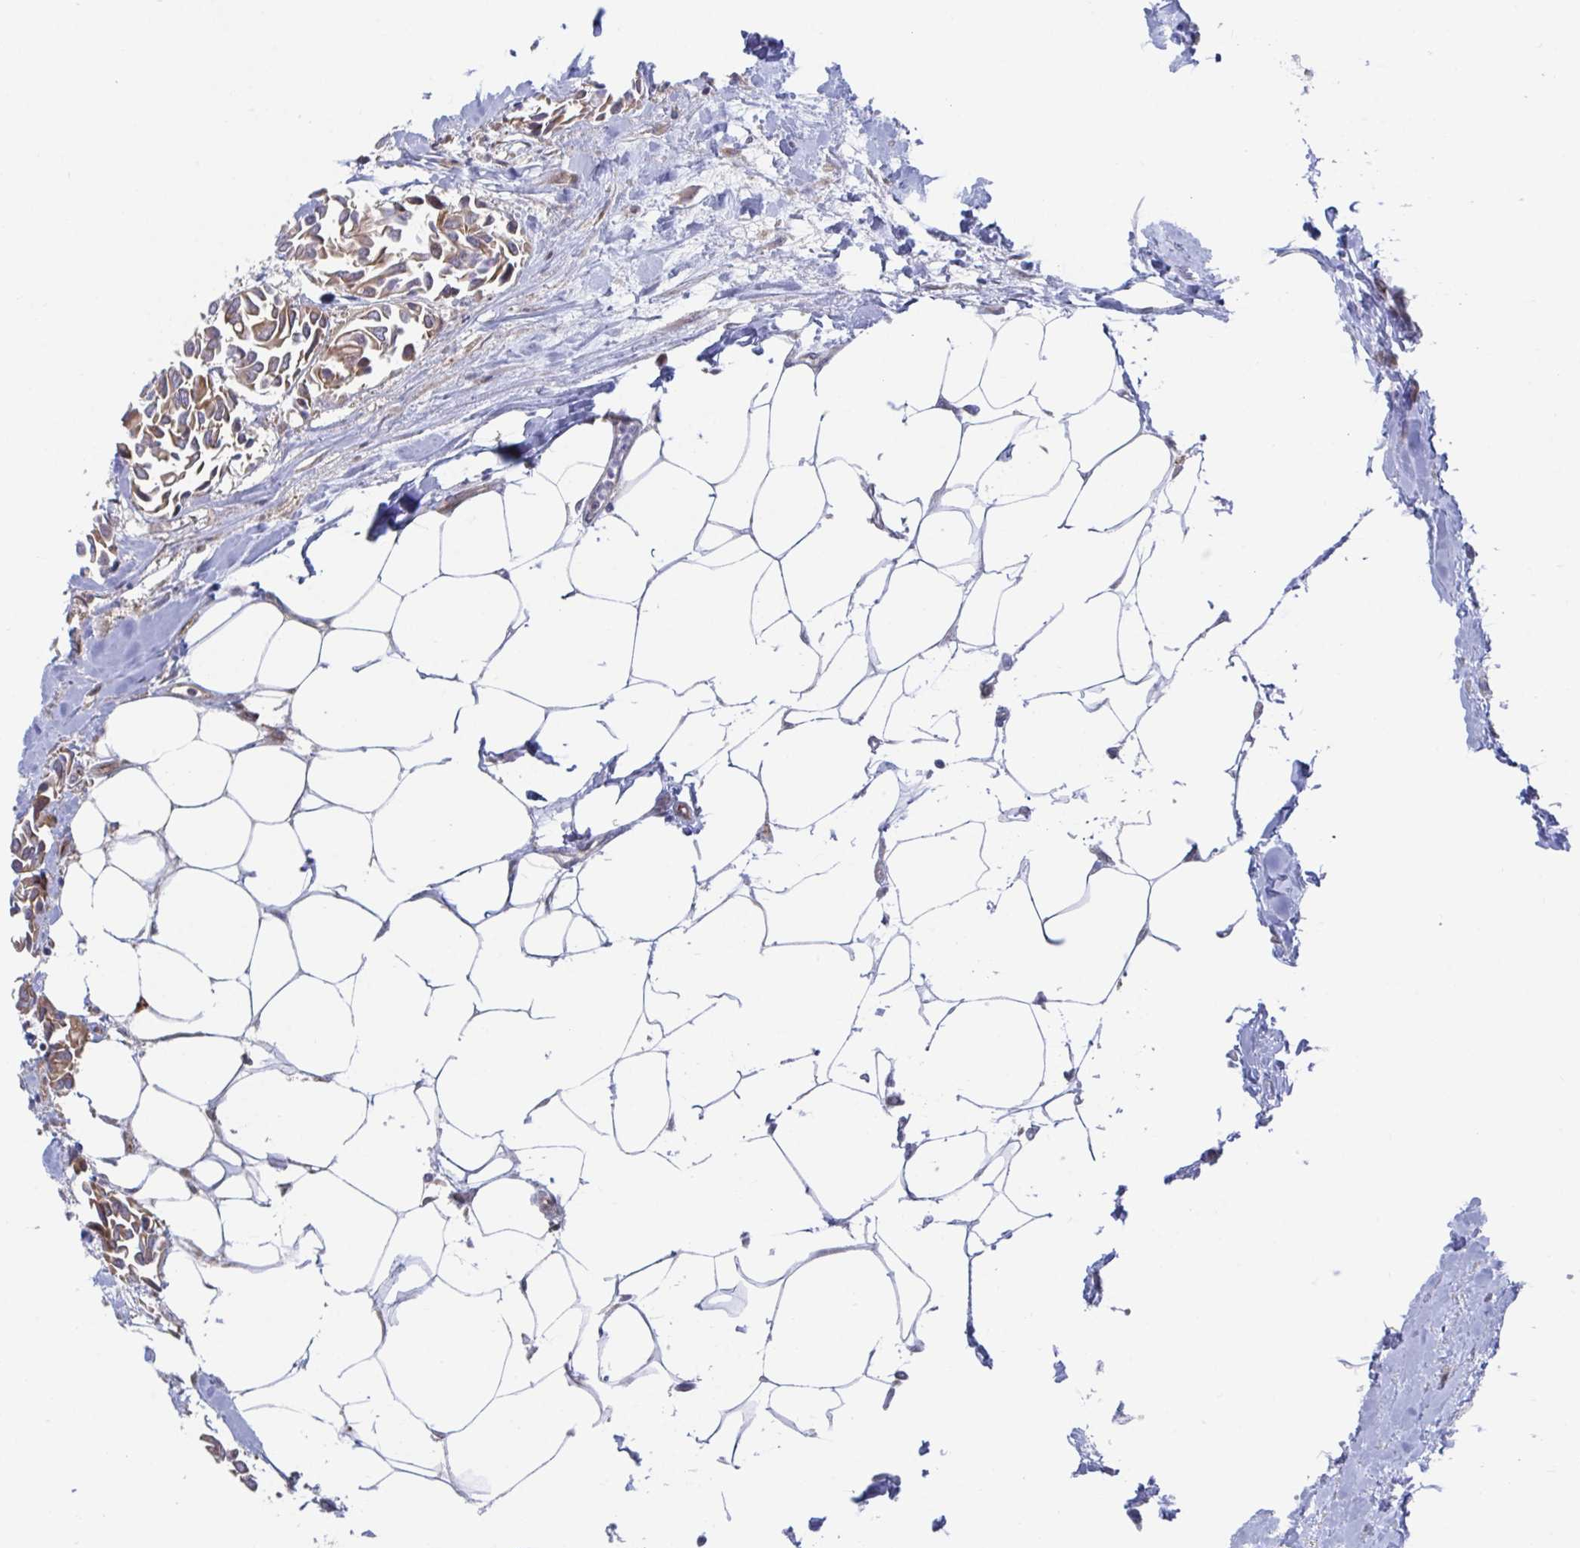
{"staining": {"intensity": "moderate", "quantity": ">75%", "location": "cytoplasmic/membranous"}, "tissue": "breast cancer", "cell_type": "Tumor cells", "image_type": "cancer", "snomed": [{"axis": "morphology", "description": "Duct carcinoma"}, {"axis": "topography", "description": "Breast"}], "caption": "IHC of breast cancer reveals medium levels of moderate cytoplasmic/membranous staining in approximately >75% of tumor cells.", "gene": "FJX1", "patient": {"sex": "female", "age": 54}}